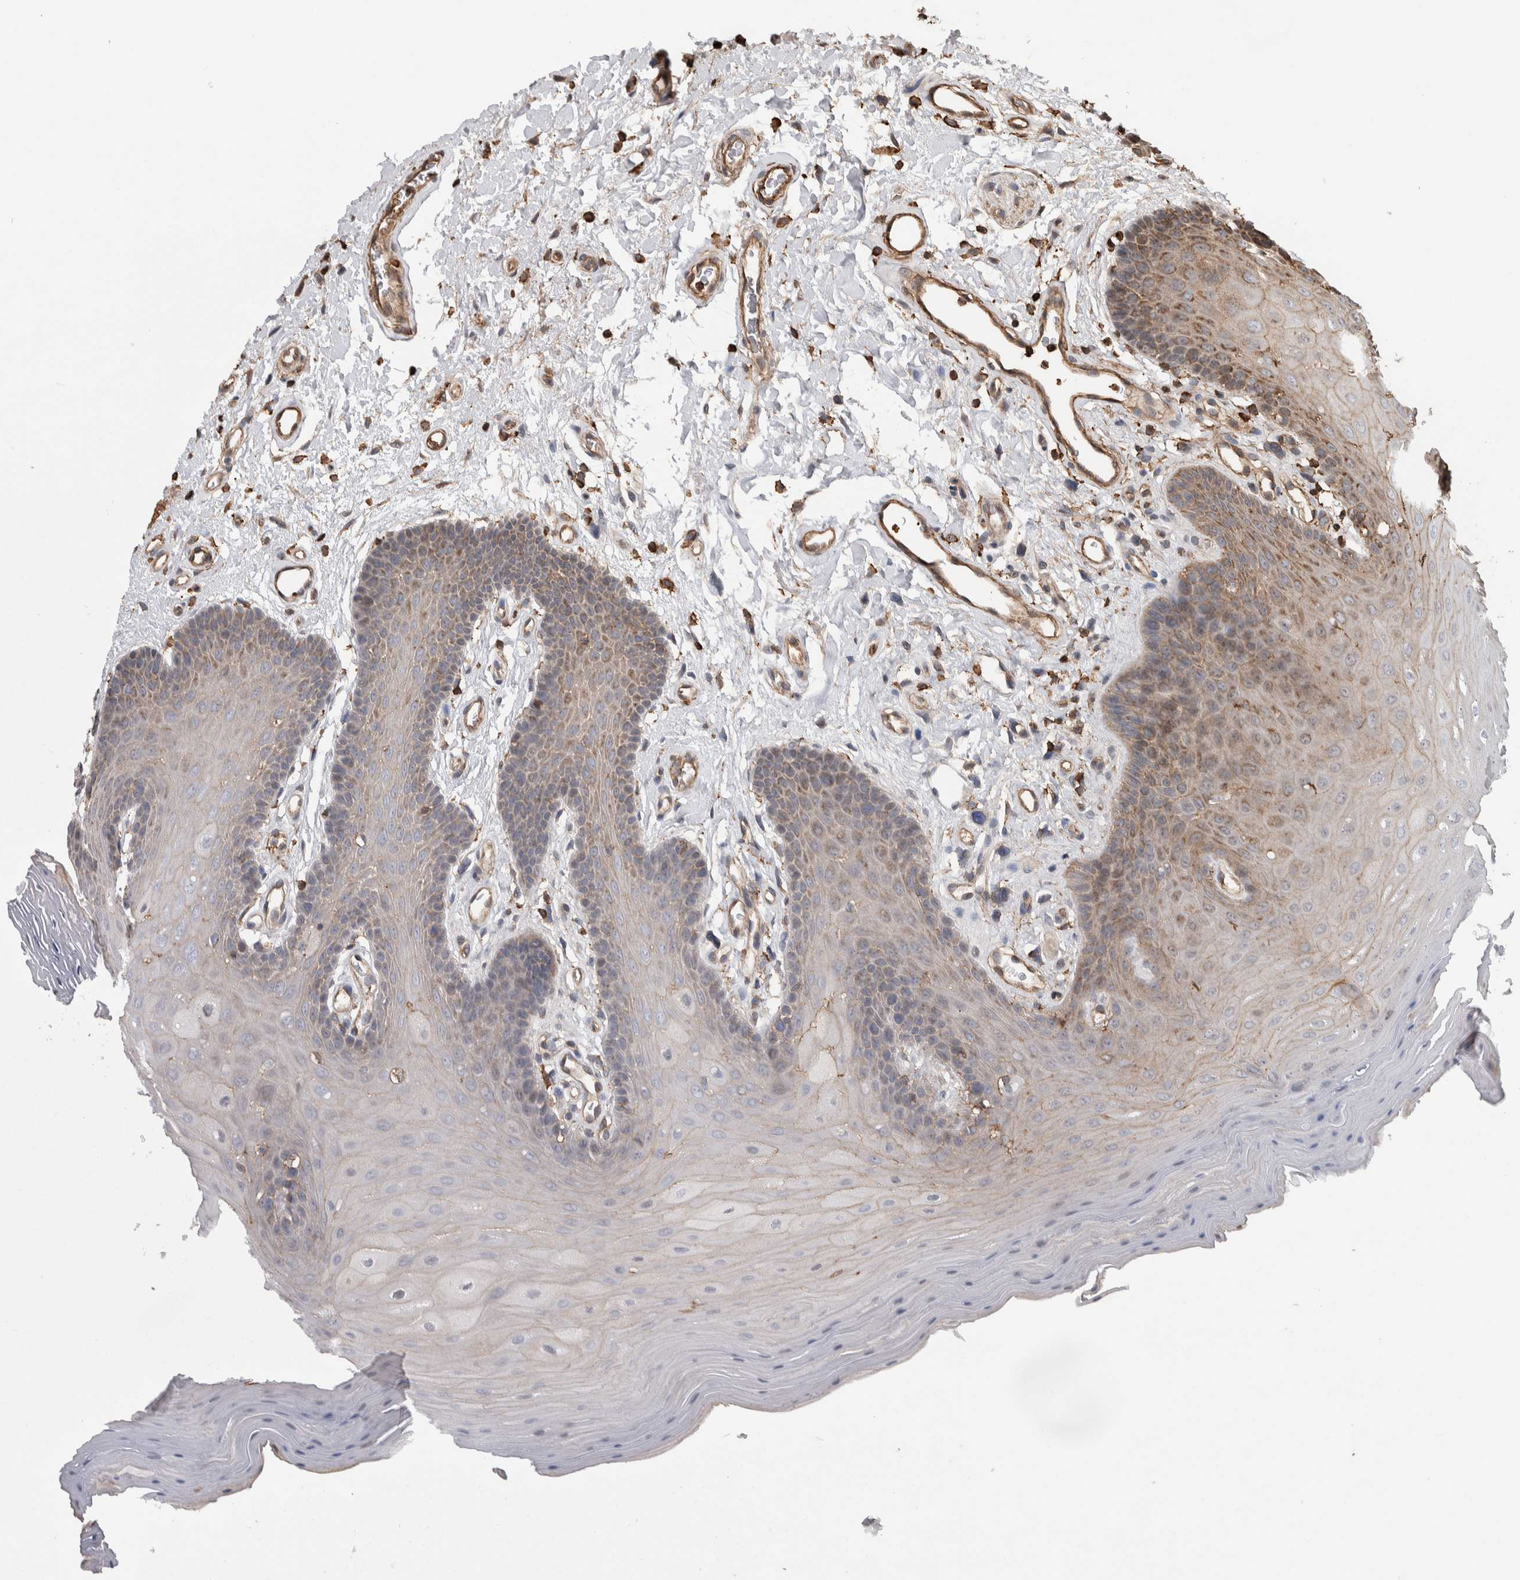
{"staining": {"intensity": "moderate", "quantity": "25%-75%", "location": "cytoplasmic/membranous"}, "tissue": "oral mucosa", "cell_type": "Squamous epithelial cells", "image_type": "normal", "snomed": [{"axis": "morphology", "description": "Normal tissue, NOS"}, {"axis": "morphology", "description": "Squamous cell carcinoma, NOS"}, {"axis": "topography", "description": "Oral tissue"}, {"axis": "topography", "description": "Head-Neck"}], "caption": "Oral mucosa stained with DAB (3,3'-diaminobenzidine) IHC displays medium levels of moderate cytoplasmic/membranous positivity in approximately 25%-75% of squamous epithelial cells. (DAB = brown stain, brightfield microscopy at high magnification).", "gene": "ENPP2", "patient": {"sex": "male", "age": 71}}